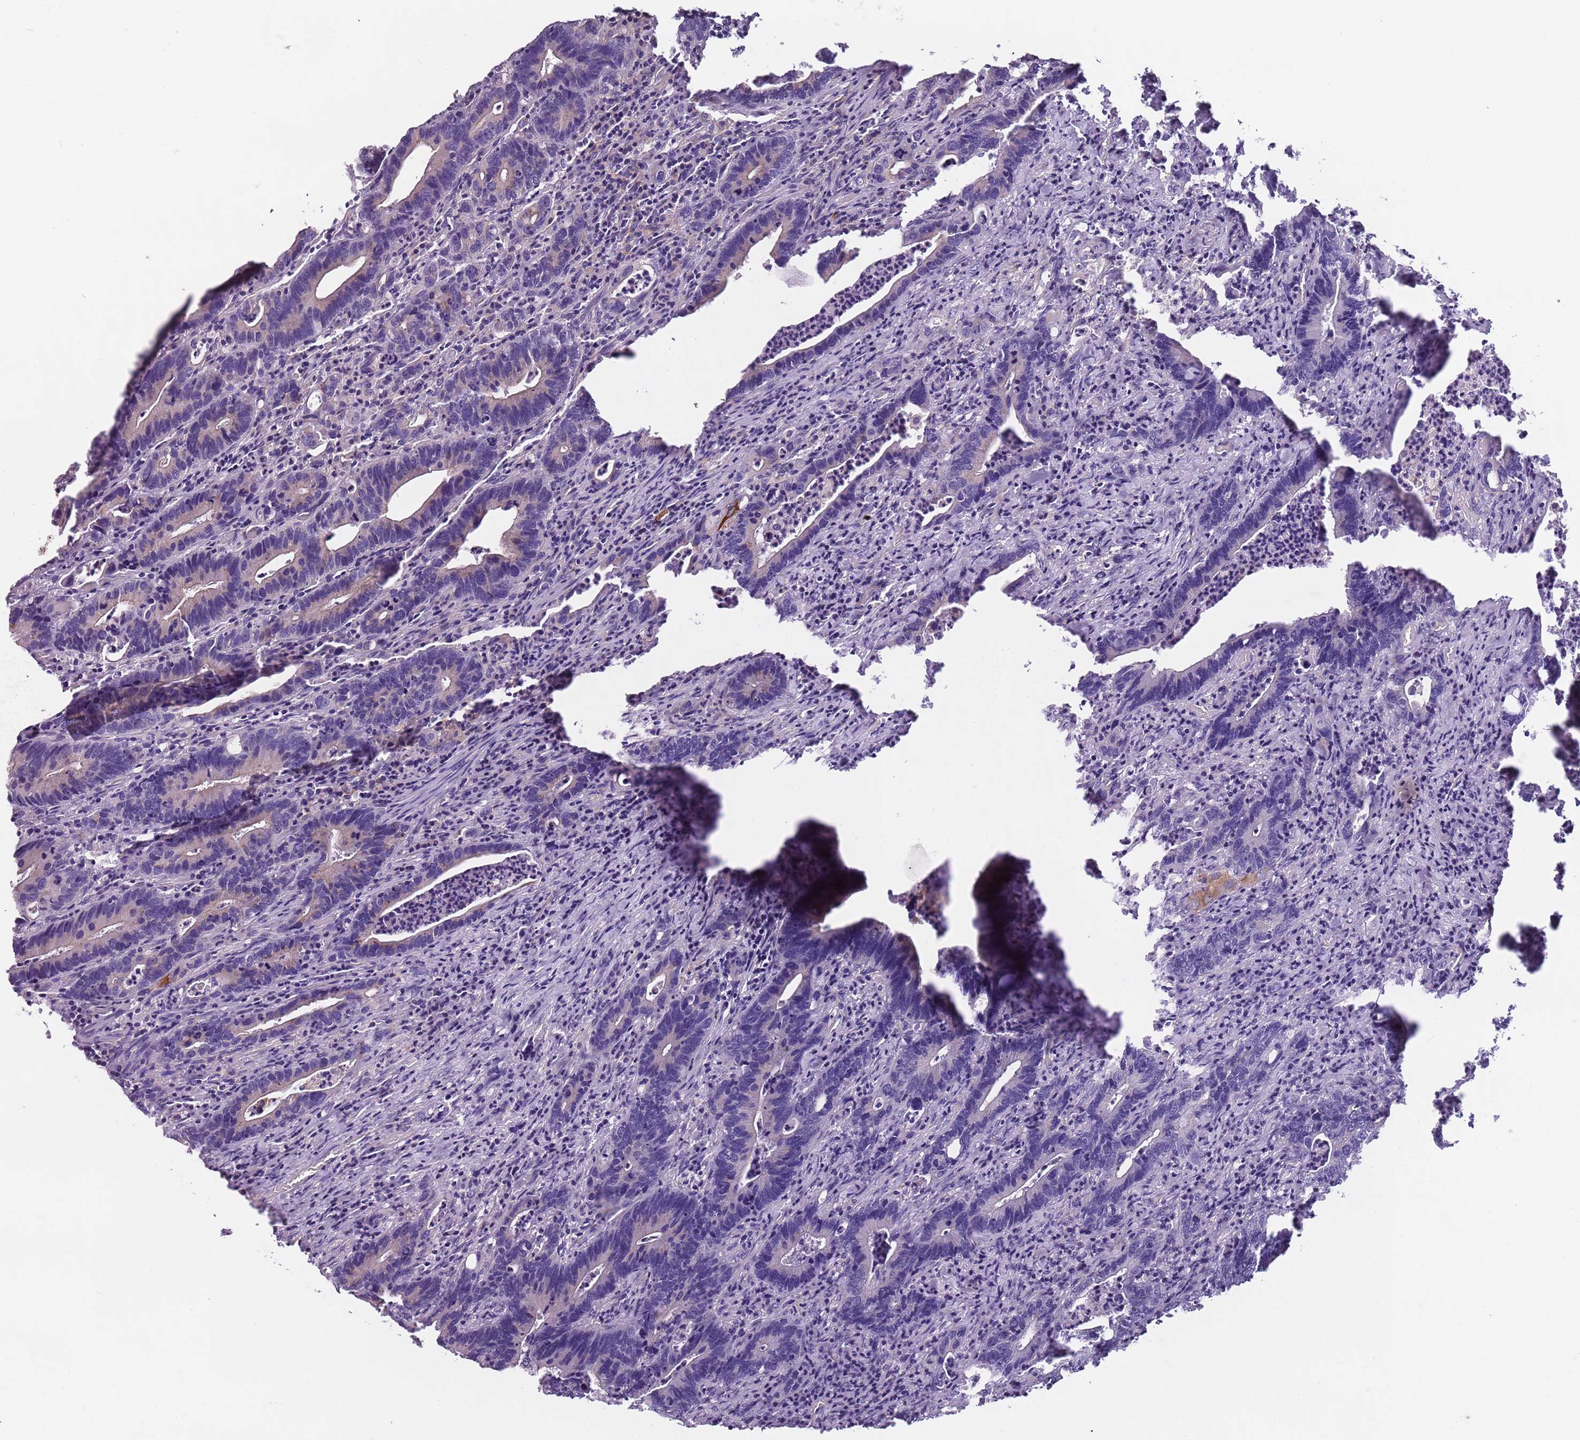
{"staining": {"intensity": "negative", "quantity": "none", "location": "none"}, "tissue": "colorectal cancer", "cell_type": "Tumor cells", "image_type": "cancer", "snomed": [{"axis": "morphology", "description": "Adenocarcinoma, NOS"}, {"axis": "topography", "description": "Colon"}], "caption": "Tumor cells are negative for protein expression in human colorectal cancer.", "gene": "AKTIP", "patient": {"sex": "female", "age": 75}}